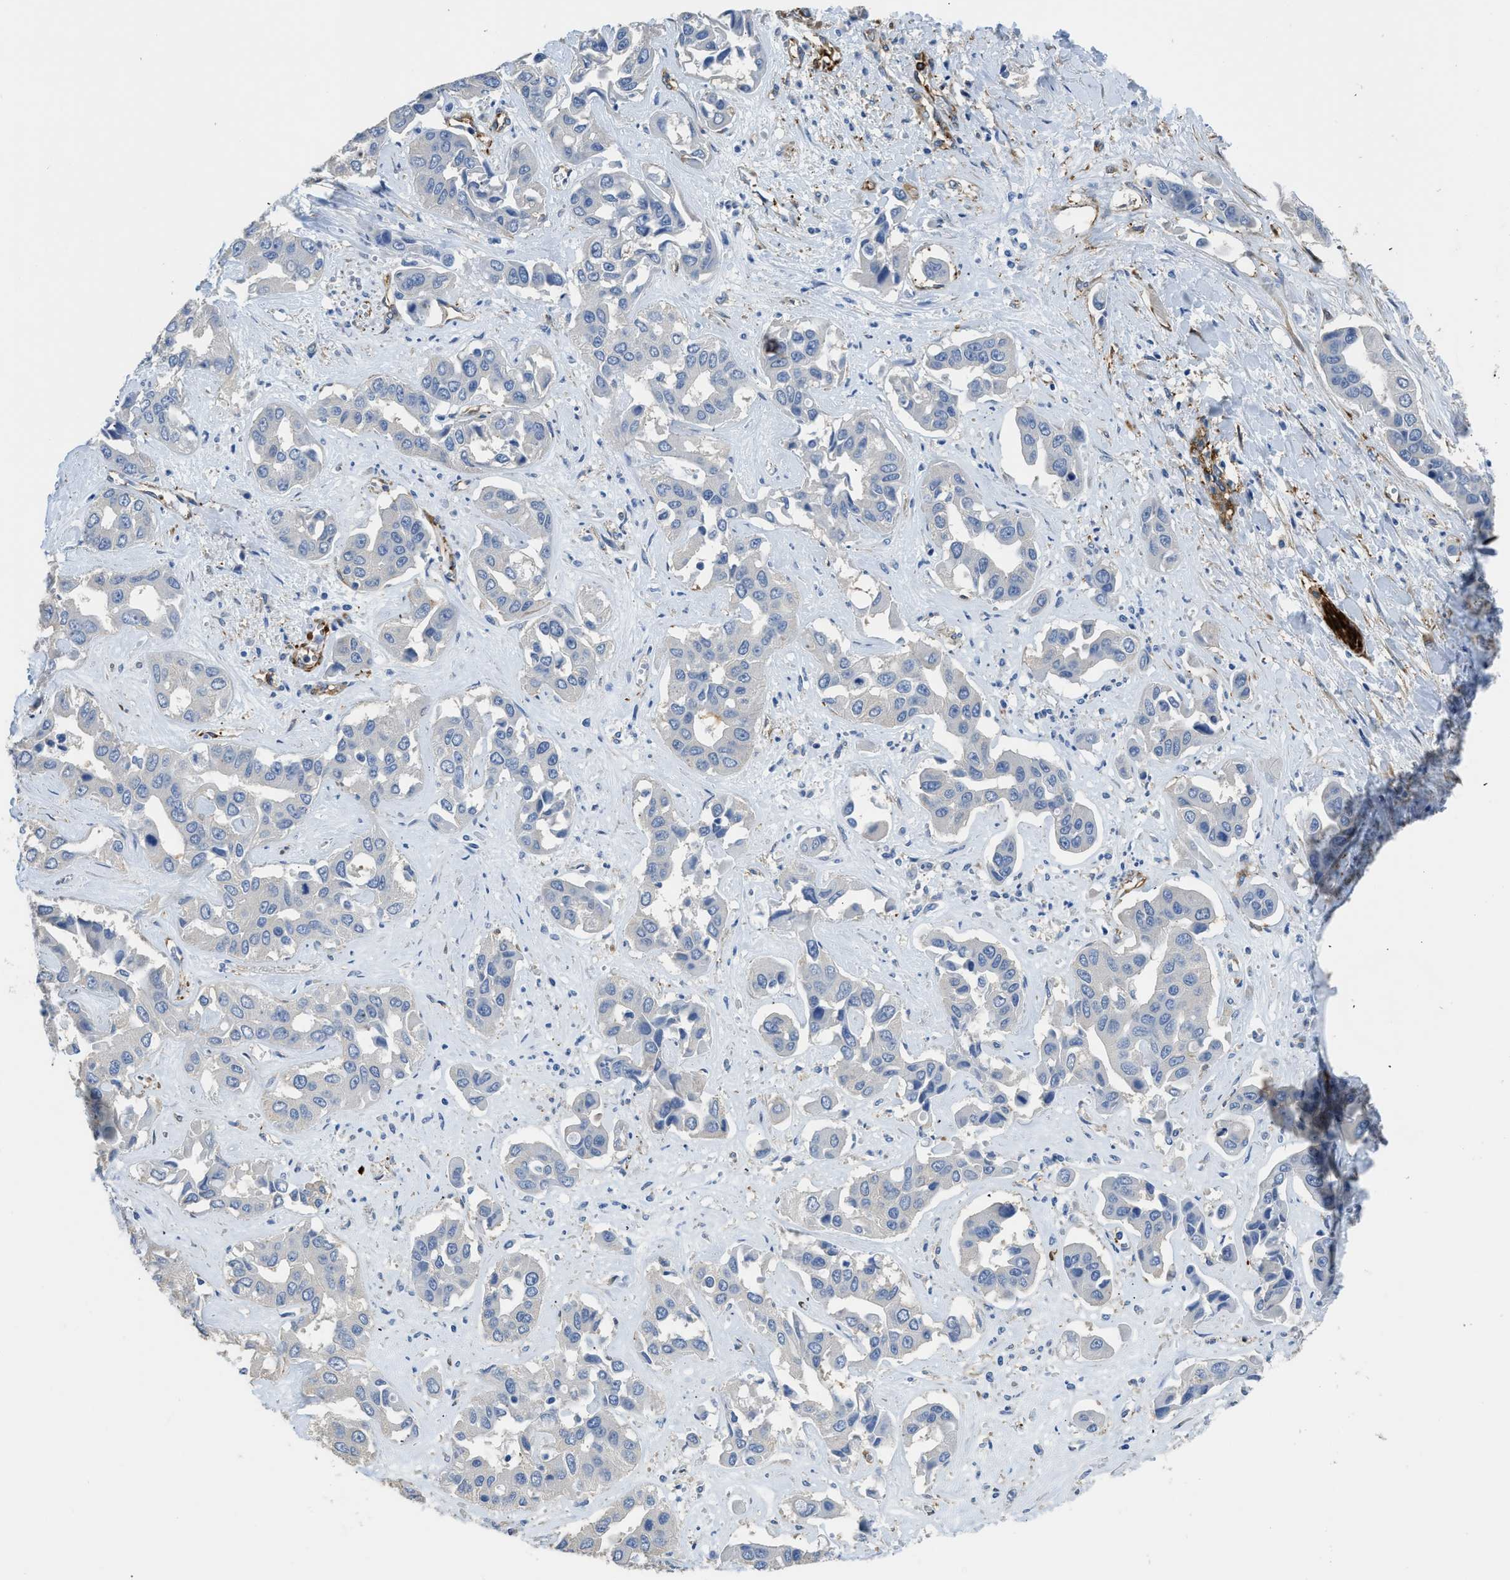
{"staining": {"intensity": "negative", "quantity": "none", "location": "none"}, "tissue": "liver cancer", "cell_type": "Tumor cells", "image_type": "cancer", "snomed": [{"axis": "morphology", "description": "Cholangiocarcinoma"}, {"axis": "topography", "description": "Liver"}], "caption": "DAB (3,3'-diaminobenzidine) immunohistochemical staining of human liver cancer (cholangiocarcinoma) exhibits no significant positivity in tumor cells.", "gene": "ZSWIM5", "patient": {"sex": "female", "age": 52}}